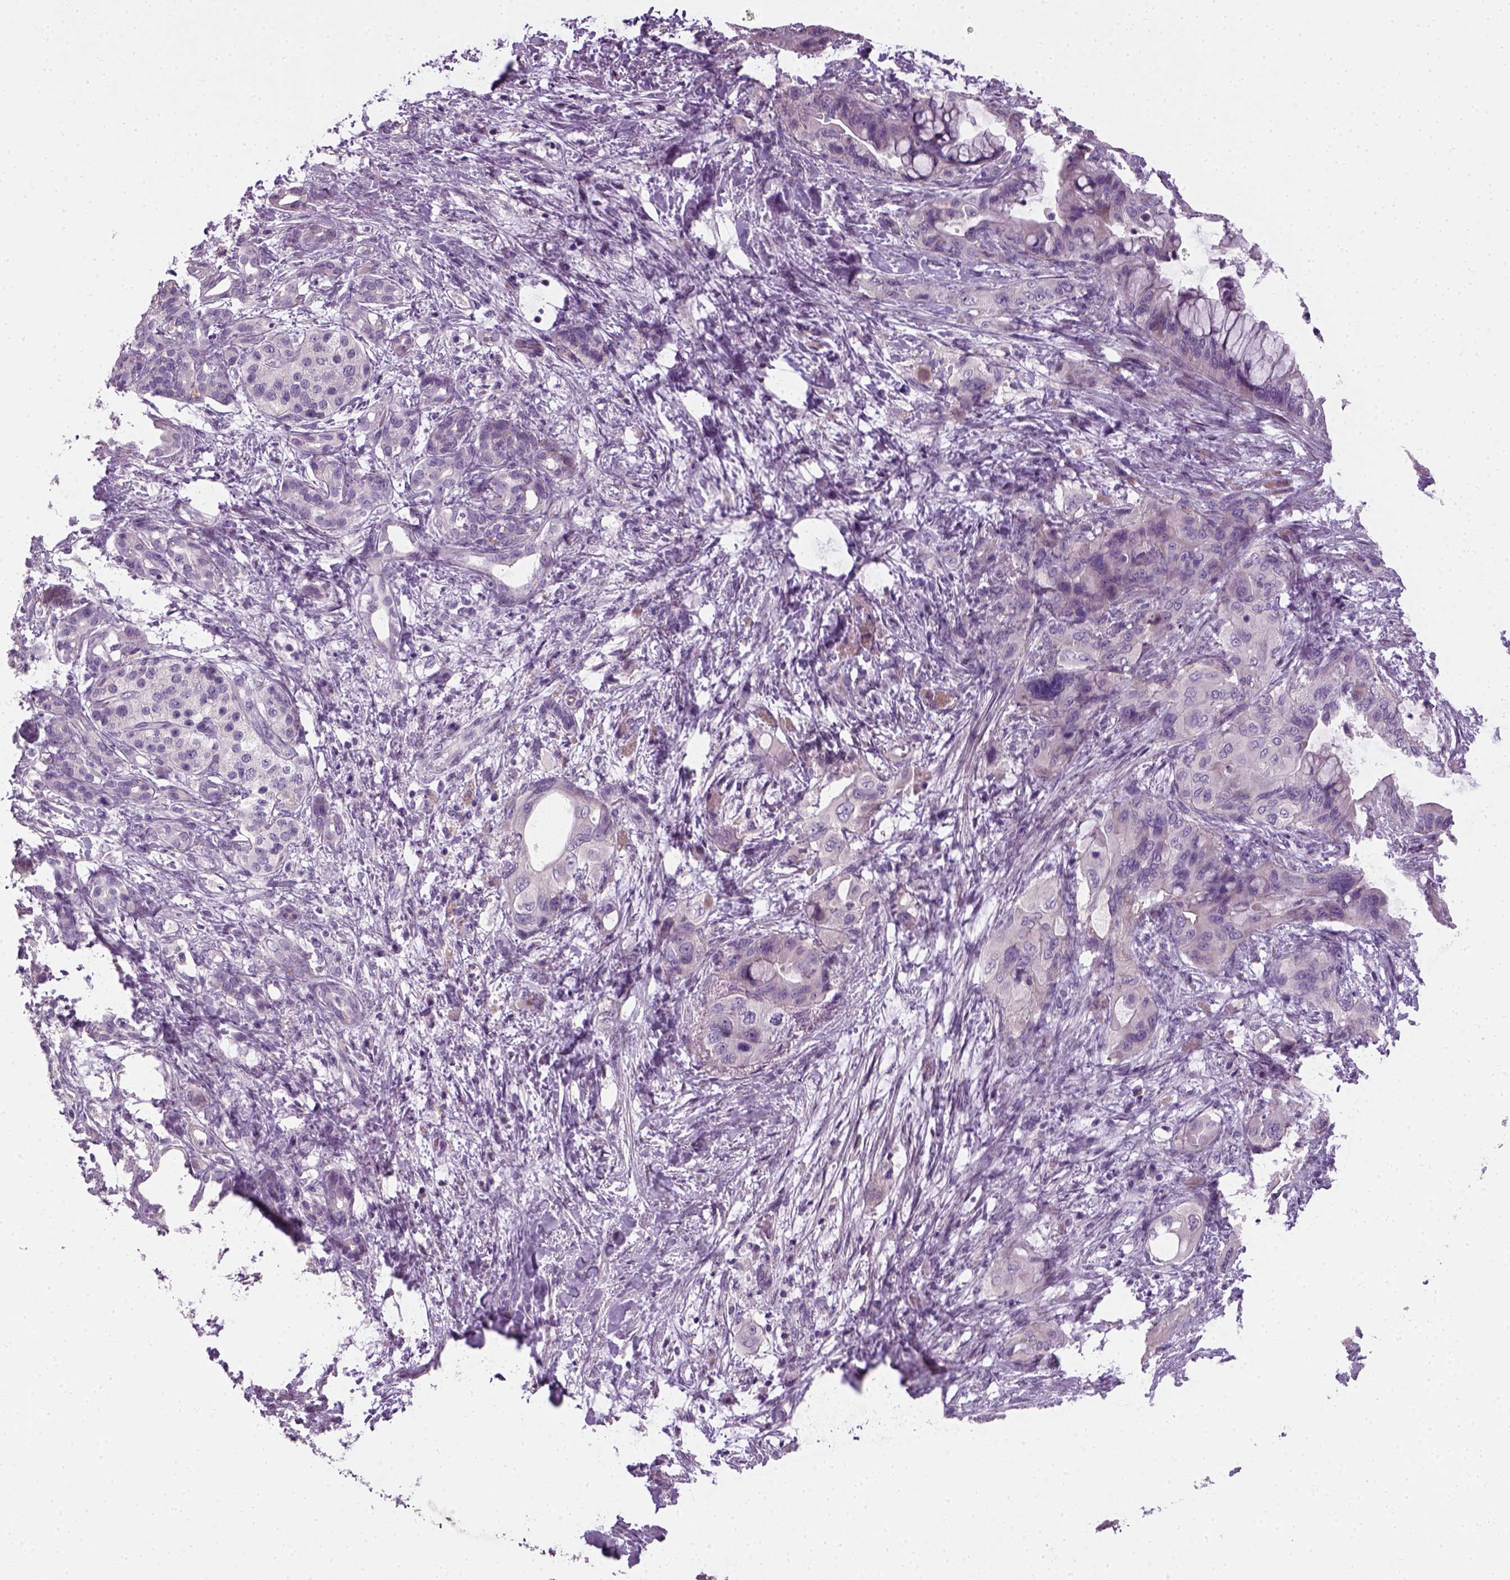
{"staining": {"intensity": "negative", "quantity": "none", "location": "none"}, "tissue": "pancreatic cancer", "cell_type": "Tumor cells", "image_type": "cancer", "snomed": [{"axis": "morphology", "description": "Adenocarcinoma, NOS"}, {"axis": "topography", "description": "Pancreas"}], "caption": "Immunohistochemical staining of human pancreatic cancer displays no significant positivity in tumor cells. Nuclei are stained in blue.", "gene": "ELOVL3", "patient": {"sex": "male", "age": 71}}